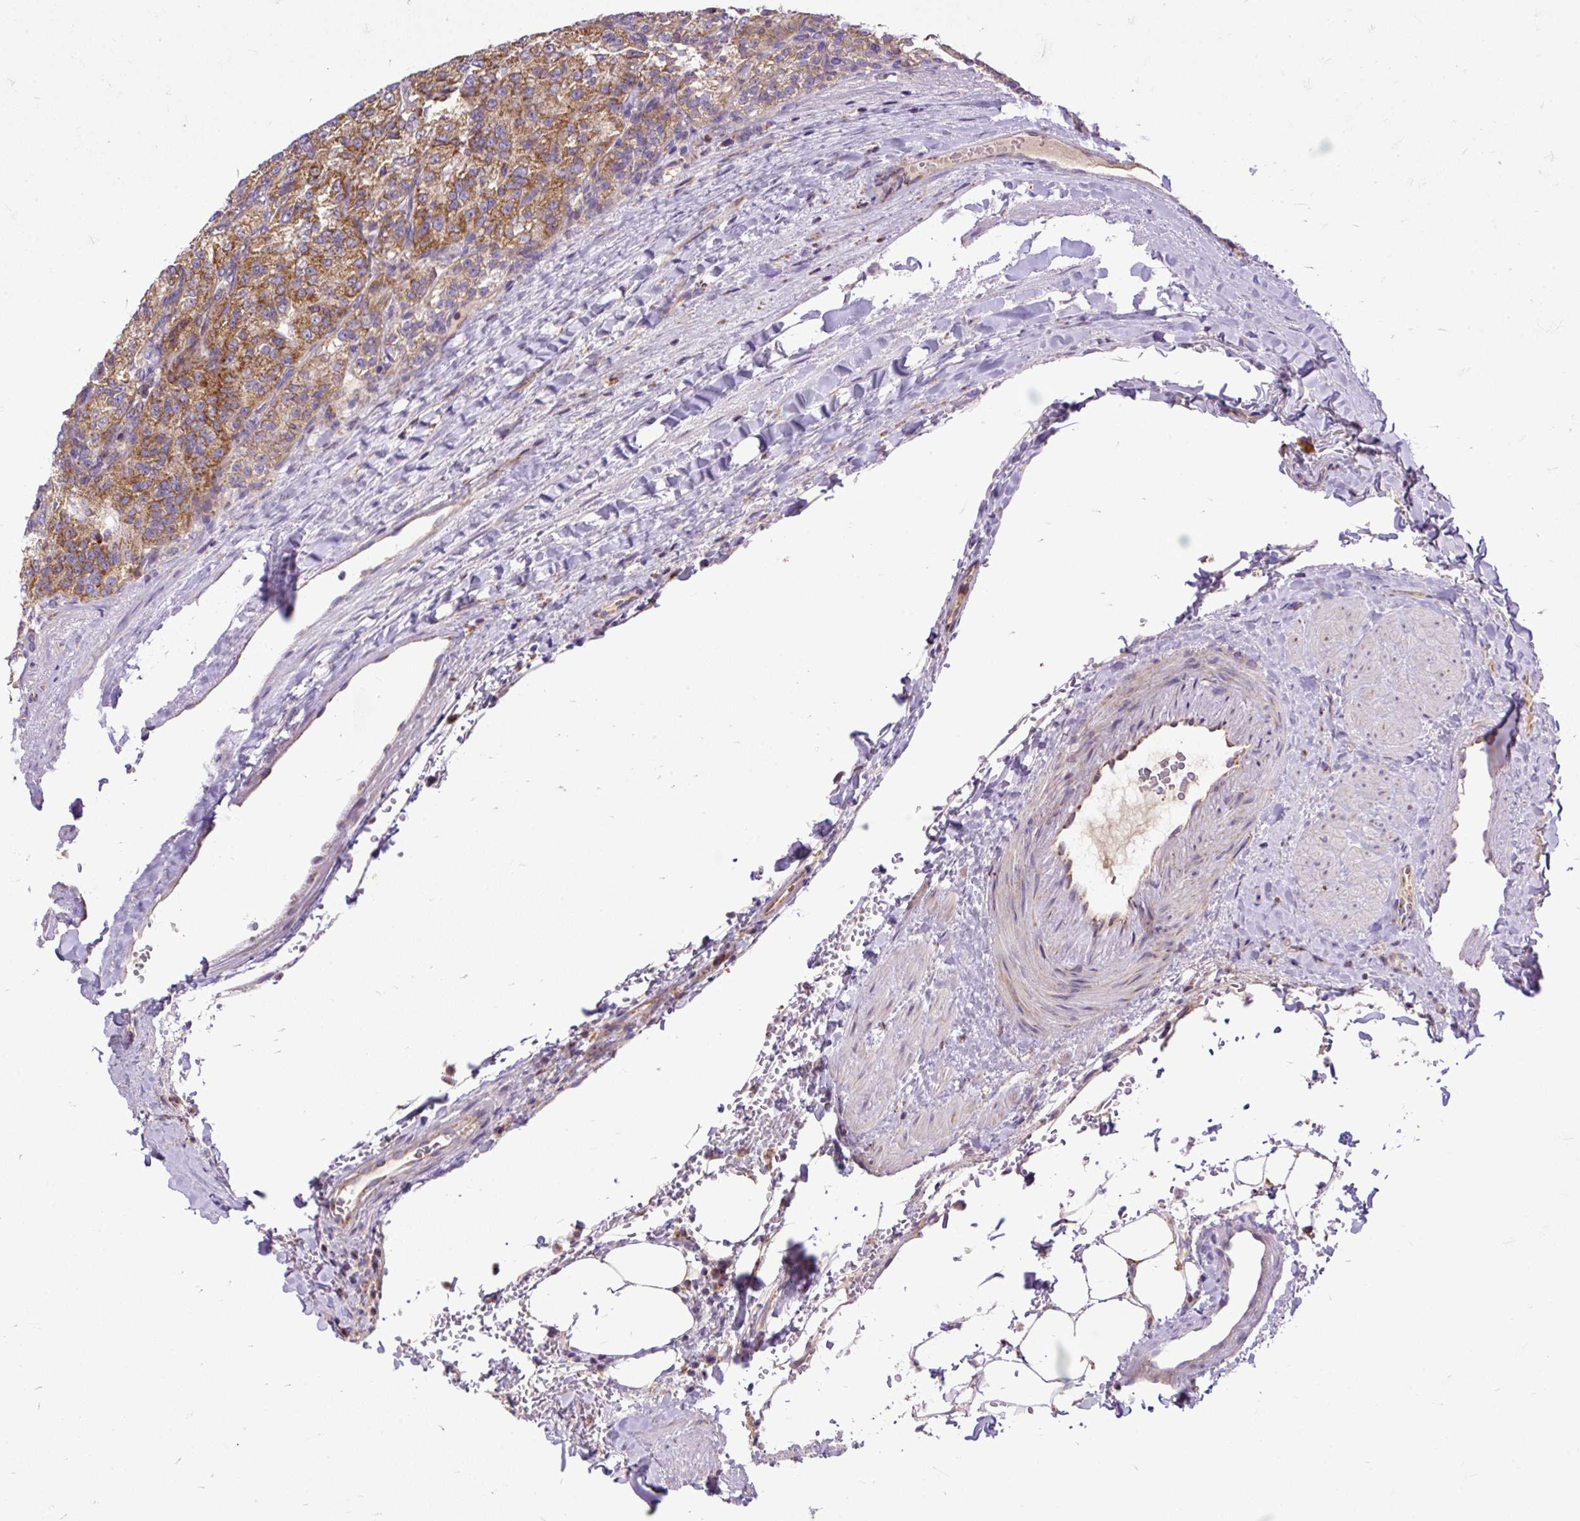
{"staining": {"intensity": "moderate", "quantity": ">75%", "location": "cytoplasmic/membranous"}, "tissue": "renal cancer", "cell_type": "Tumor cells", "image_type": "cancer", "snomed": [{"axis": "morphology", "description": "Adenocarcinoma, NOS"}, {"axis": "topography", "description": "Kidney"}], "caption": "Protein staining exhibits moderate cytoplasmic/membranous positivity in approximately >75% of tumor cells in adenocarcinoma (renal).", "gene": "TOMM40", "patient": {"sex": "female", "age": 63}}